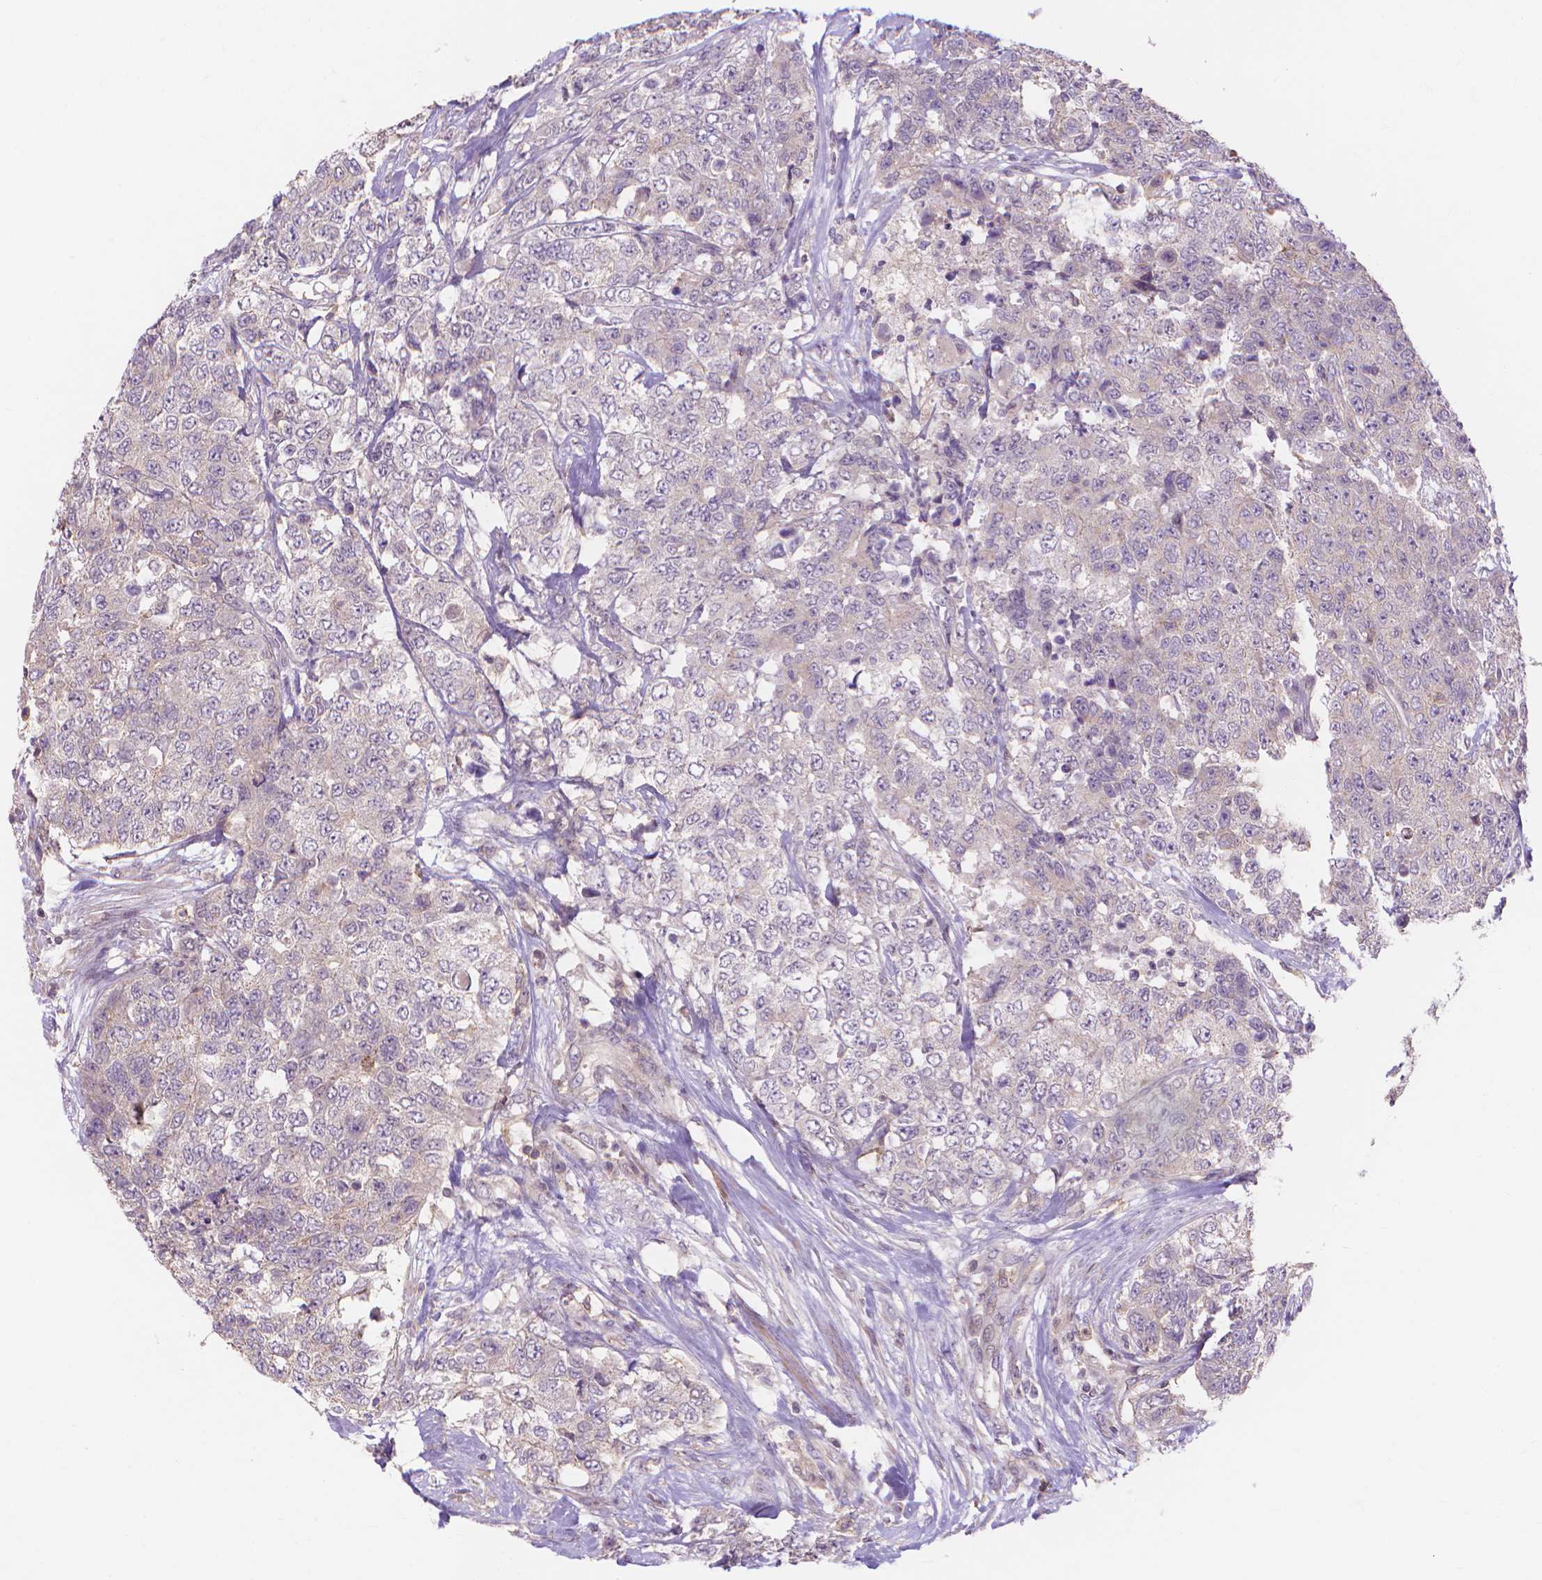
{"staining": {"intensity": "negative", "quantity": "none", "location": "none"}, "tissue": "urothelial cancer", "cell_type": "Tumor cells", "image_type": "cancer", "snomed": [{"axis": "morphology", "description": "Urothelial carcinoma, High grade"}, {"axis": "topography", "description": "Urinary bladder"}], "caption": "Immunohistochemistry (IHC) of urothelial carcinoma (high-grade) exhibits no staining in tumor cells.", "gene": "PRDM13", "patient": {"sex": "female", "age": 78}}